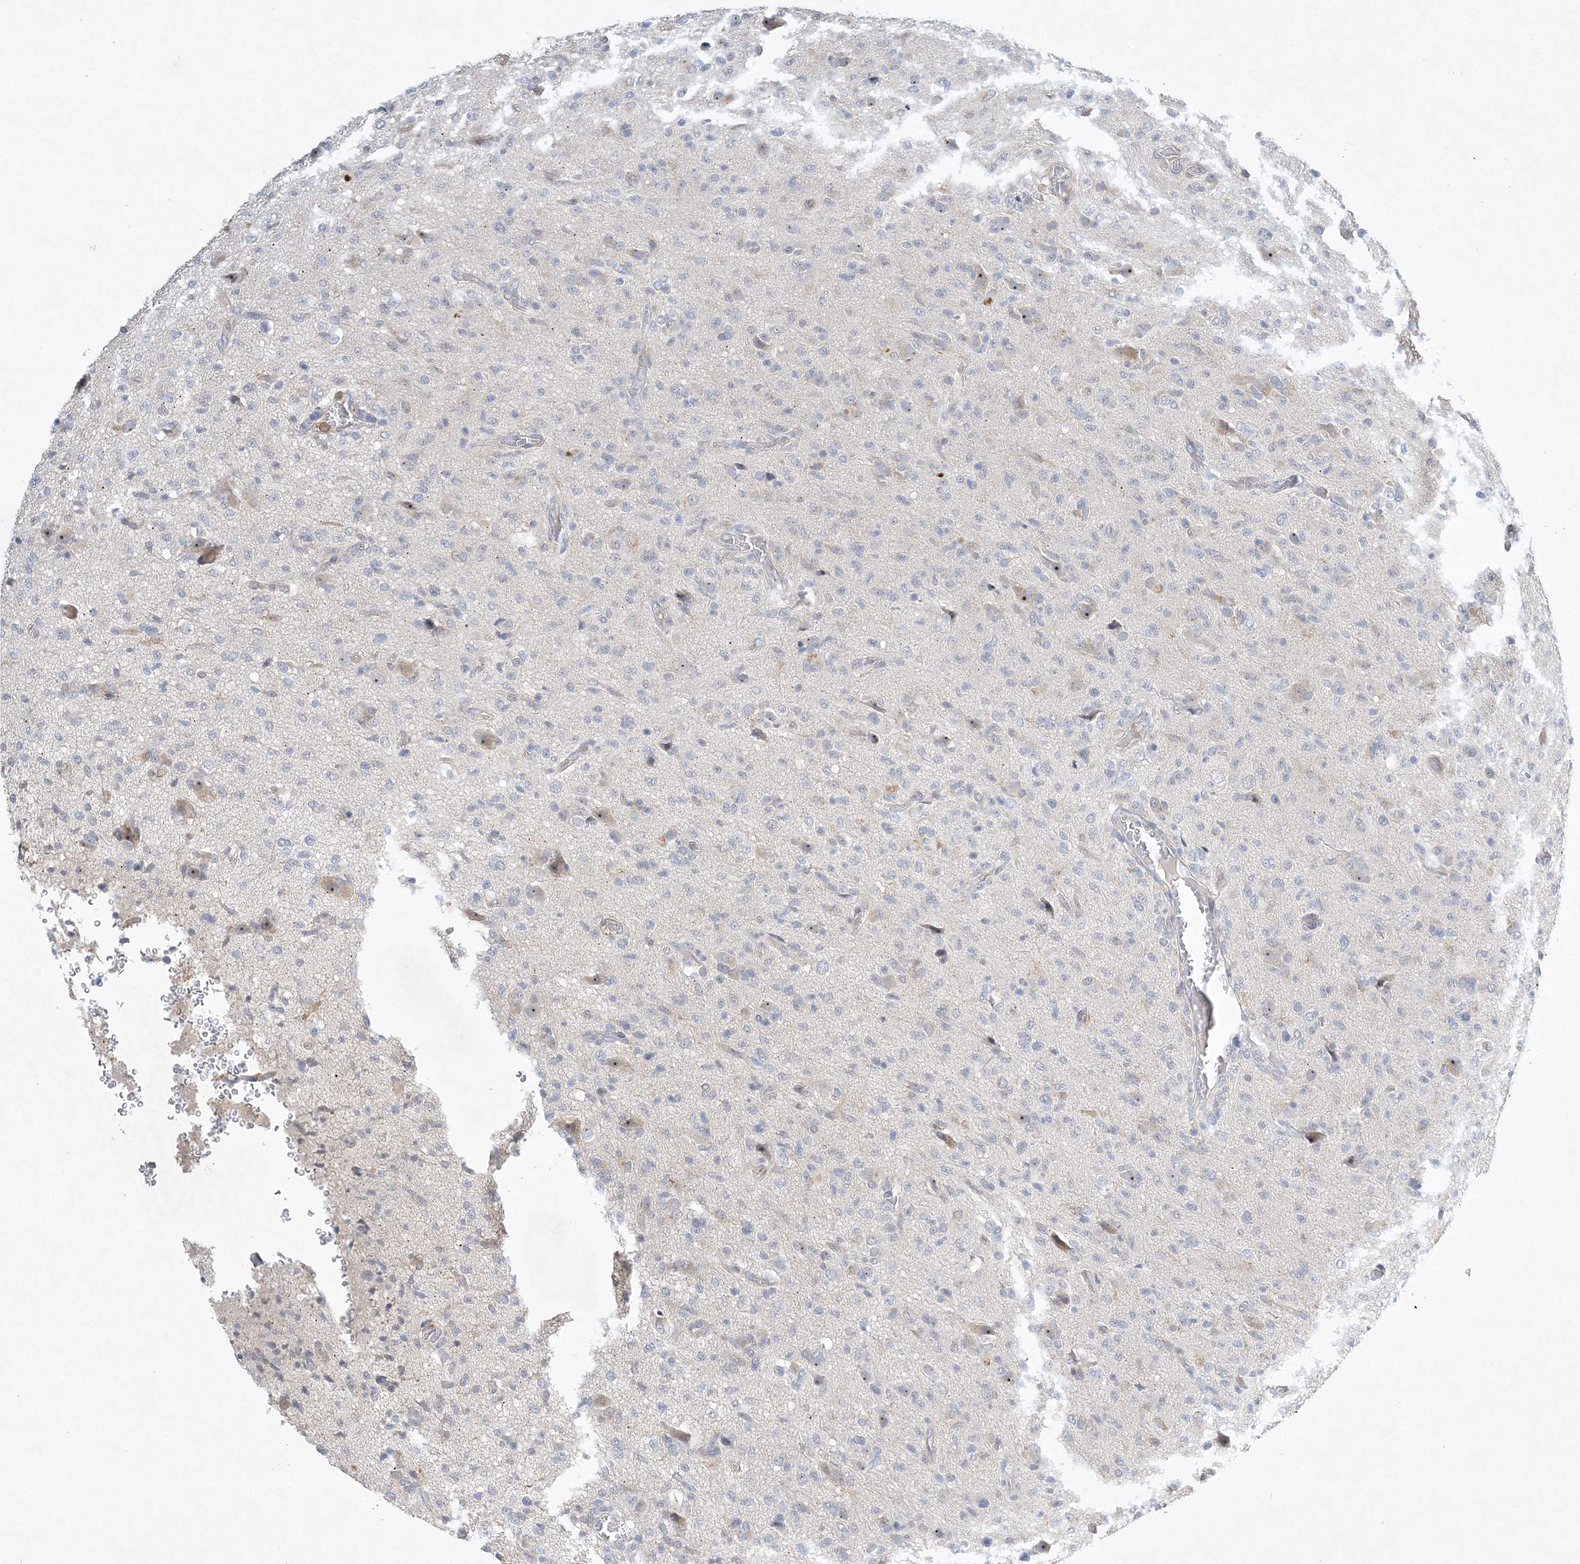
{"staining": {"intensity": "negative", "quantity": "none", "location": "none"}, "tissue": "glioma", "cell_type": "Tumor cells", "image_type": "cancer", "snomed": [{"axis": "morphology", "description": "Glioma, malignant, High grade"}, {"axis": "topography", "description": "Brain"}], "caption": "Tumor cells are negative for brown protein staining in malignant glioma (high-grade).", "gene": "ANKRD35", "patient": {"sex": "female", "age": 57}}